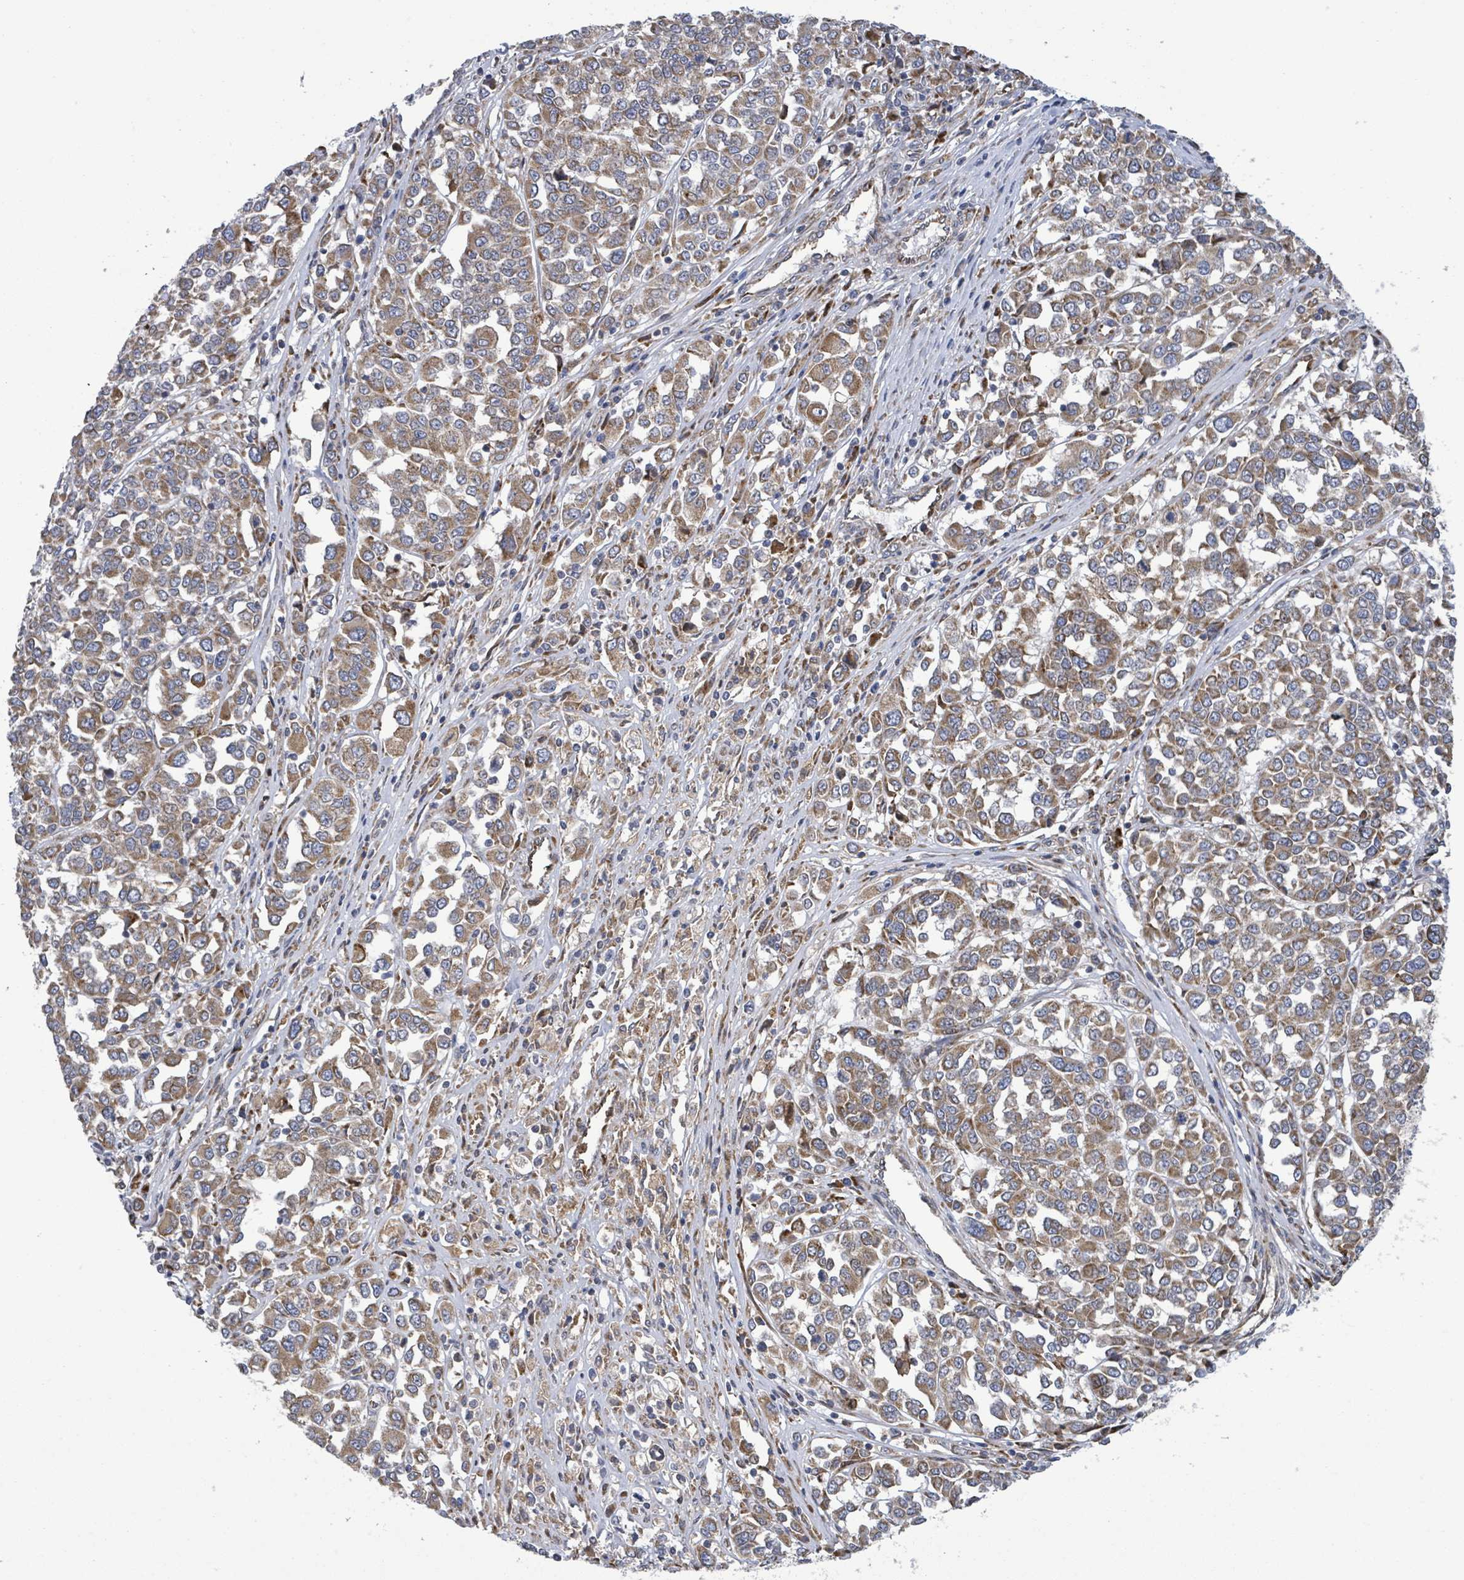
{"staining": {"intensity": "moderate", "quantity": ">75%", "location": "cytoplasmic/membranous"}, "tissue": "melanoma", "cell_type": "Tumor cells", "image_type": "cancer", "snomed": [{"axis": "morphology", "description": "Malignant melanoma, Metastatic site"}, {"axis": "topography", "description": "Lymph node"}], "caption": "A micrograph of malignant melanoma (metastatic site) stained for a protein exhibits moderate cytoplasmic/membranous brown staining in tumor cells.", "gene": "NOMO1", "patient": {"sex": "male", "age": 44}}